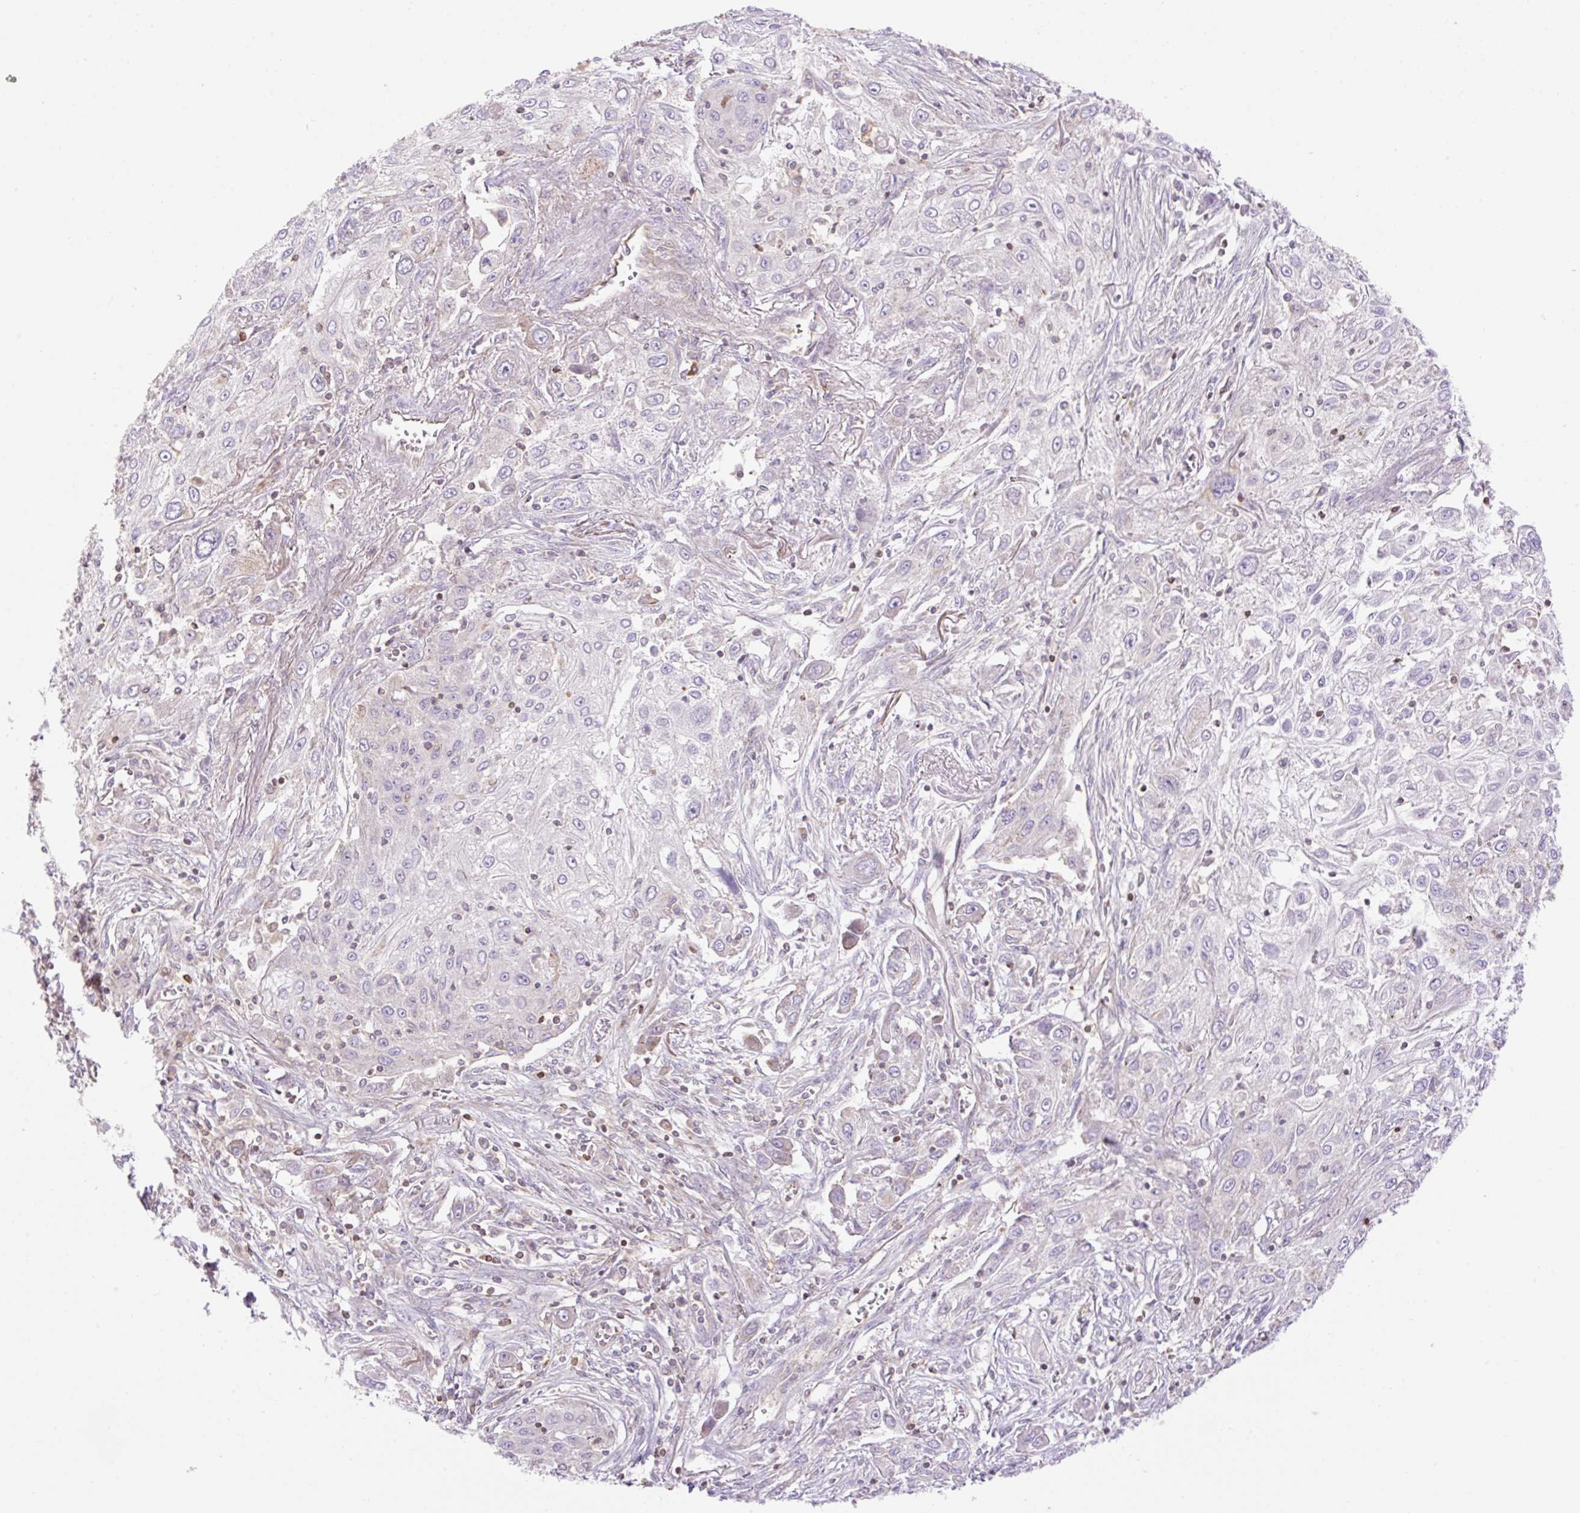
{"staining": {"intensity": "negative", "quantity": "none", "location": "none"}, "tissue": "lung cancer", "cell_type": "Tumor cells", "image_type": "cancer", "snomed": [{"axis": "morphology", "description": "Squamous cell carcinoma, NOS"}, {"axis": "topography", "description": "Lung"}], "caption": "Squamous cell carcinoma (lung) was stained to show a protein in brown. There is no significant positivity in tumor cells. (DAB immunohistochemistry (IHC) with hematoxylin counter stain).", "gene": "VPS25", "patient": {"sex": "female", "age": 69}}